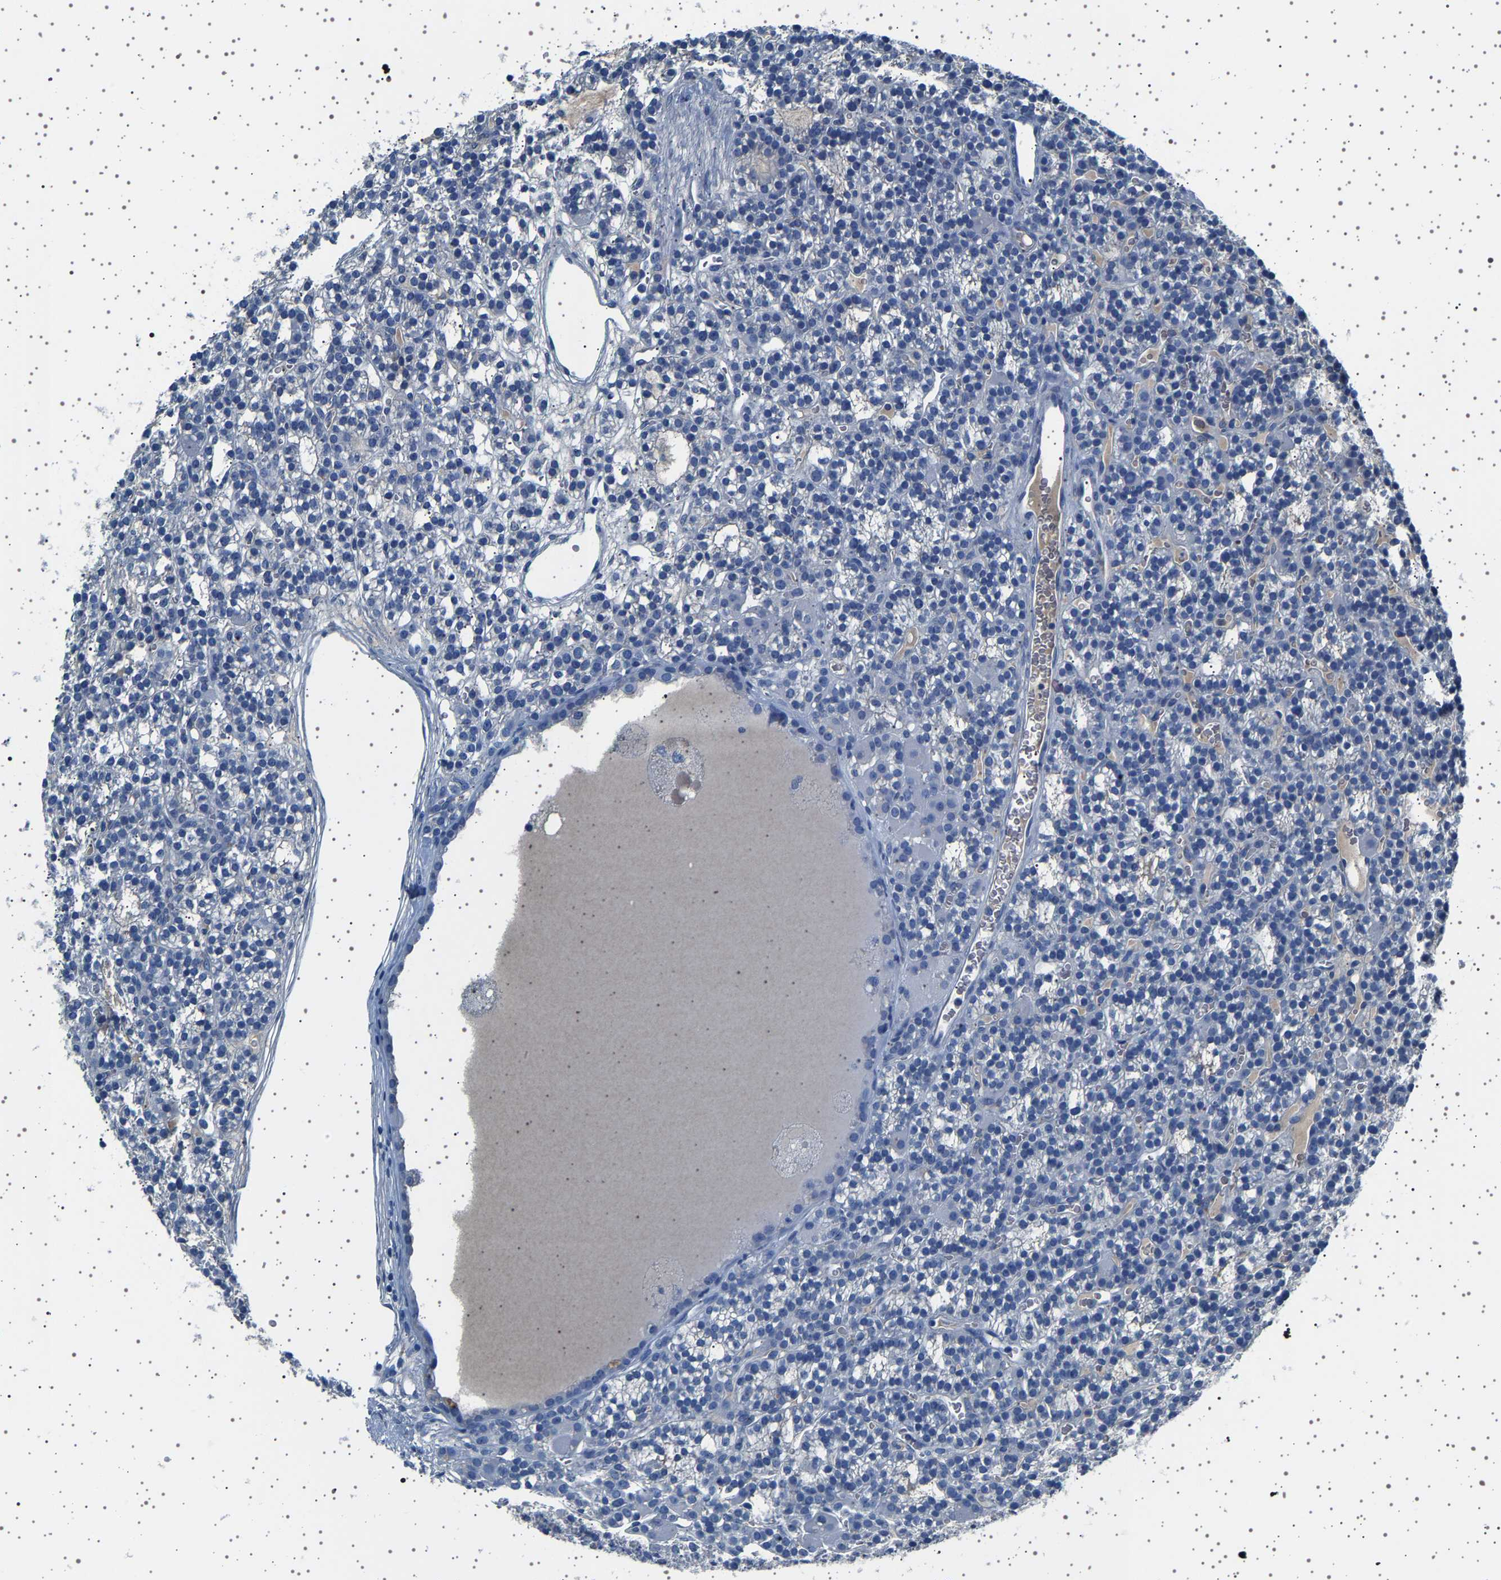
{"staining": {"intensity": "negative", "quantity": "none", "location": "none"}, "tissue": "parathyroid gland", "cell_type": "Glandular cells", "image_type": "normal", "snomed": [{"axis": "morphology", "description": "Normal tissue, NOS"}, {"axis": "morphology", "description": "Adenoma, NOS"}, {"axis": "topography", "description": "Parathyroid gland"}], "caption": "This is a photomicrograph of immunohistochemistry (IHC) staining of normal parathyroid gland, which shows no staining in glandular cells. (DAB IHC with hematoxylin counter stain).", "gene": "FTCD", "patient": {"sex": "female", "age": 58}}